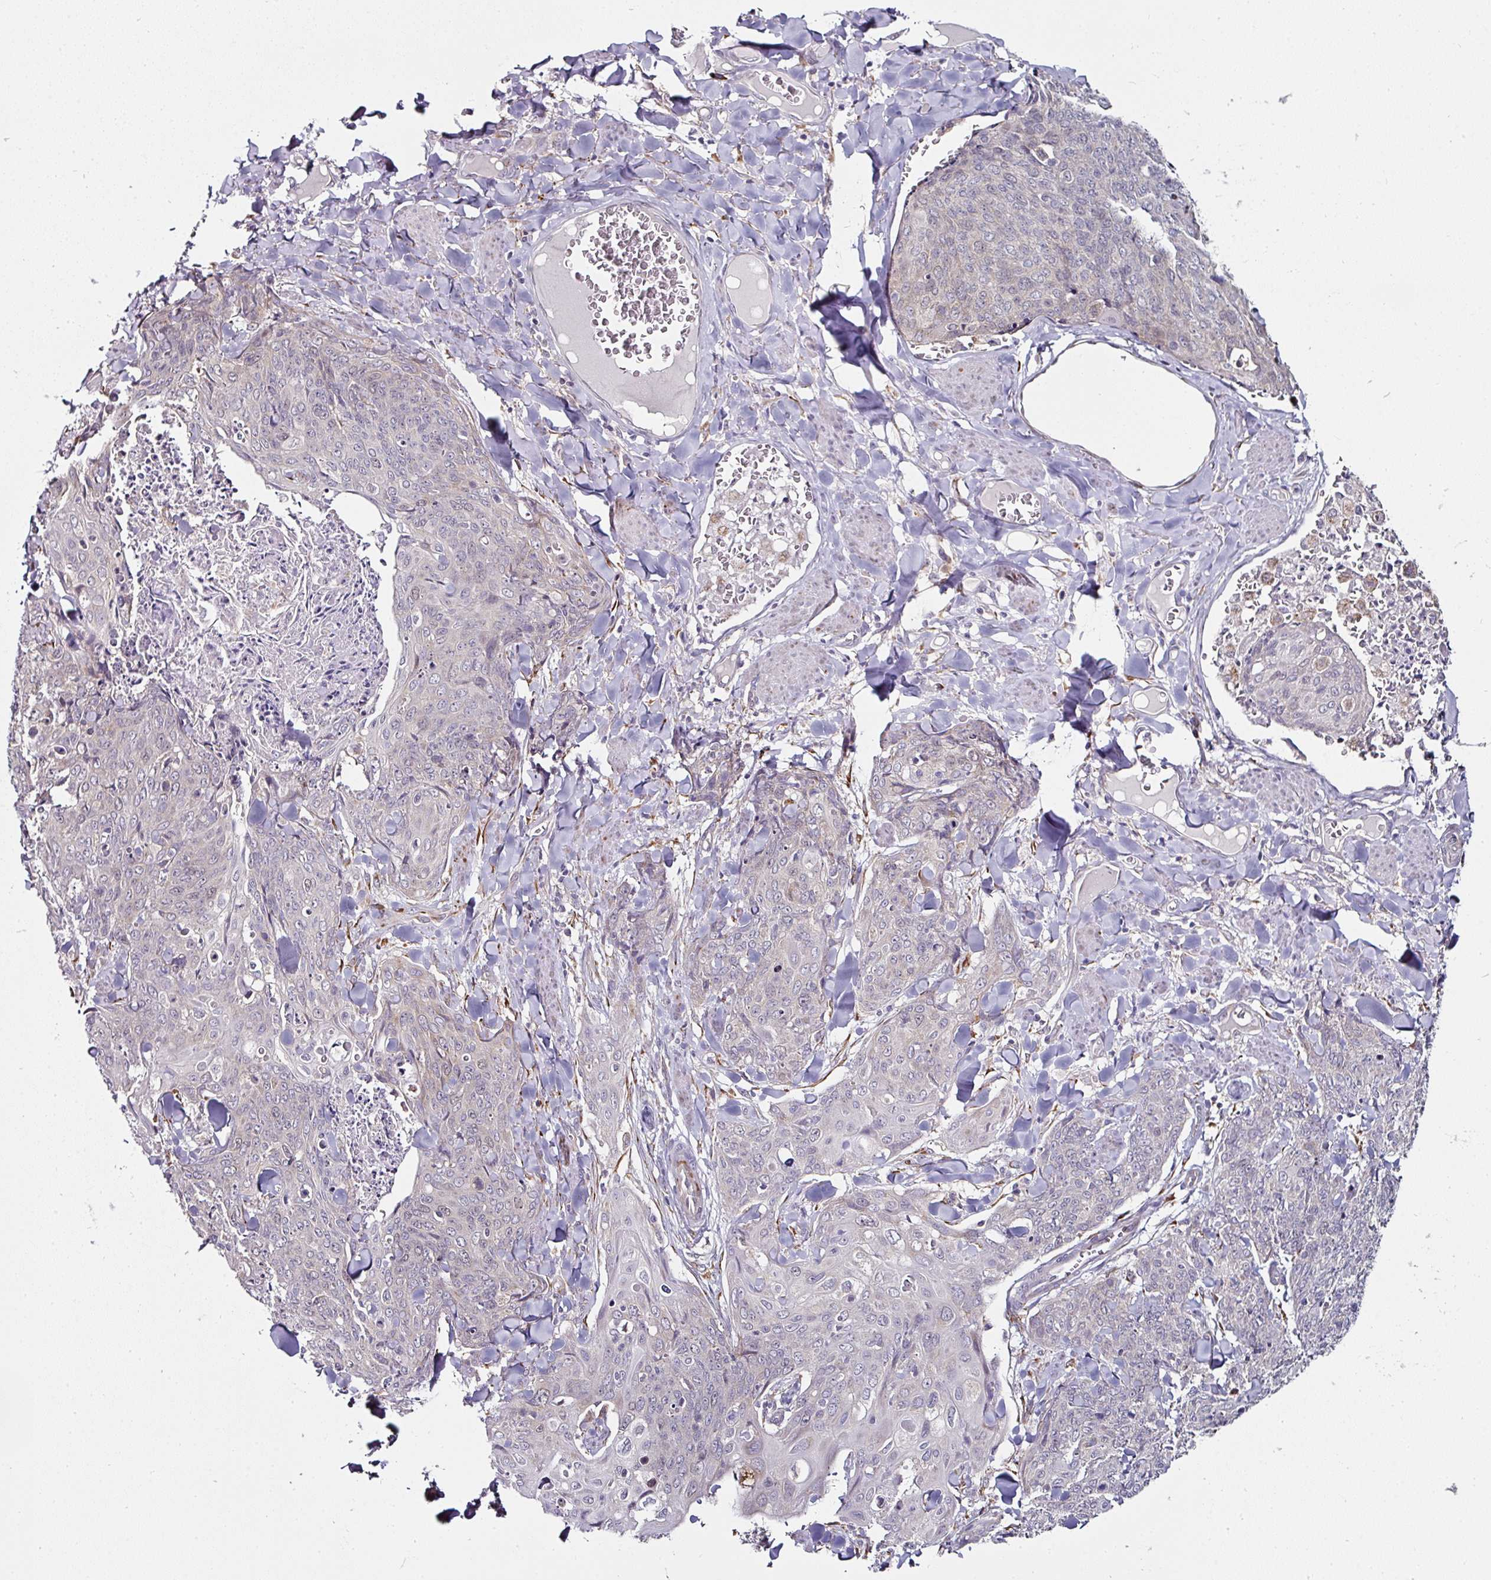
{"staining": {"intensity": "negative", "quantity": "none", "location": "none"}, "tissue": "skin cancer", "cell_type": "Tumor cells", "image_type": "cancer", "snomed": [{"axis": "morphology", "description": "Squamous cell carcinoma, NOS"}, {"axis": "topography", "description": "Skin"}, {"axis": "topography", "description": "Vulva"}], "caption": "DAB immunohistochemical staining of skin squamous cell carcinoma displays no significant expression in tumor cells. The staining was performed using DAB (3,3'-diaminobenzidine) to visualize the protein expression in brown, while the nuclei were stained in blue with hematoxylin (Magnification: 20x).", "gene": "APOLD1", "patient": {"sex": "female", "age": 85}}